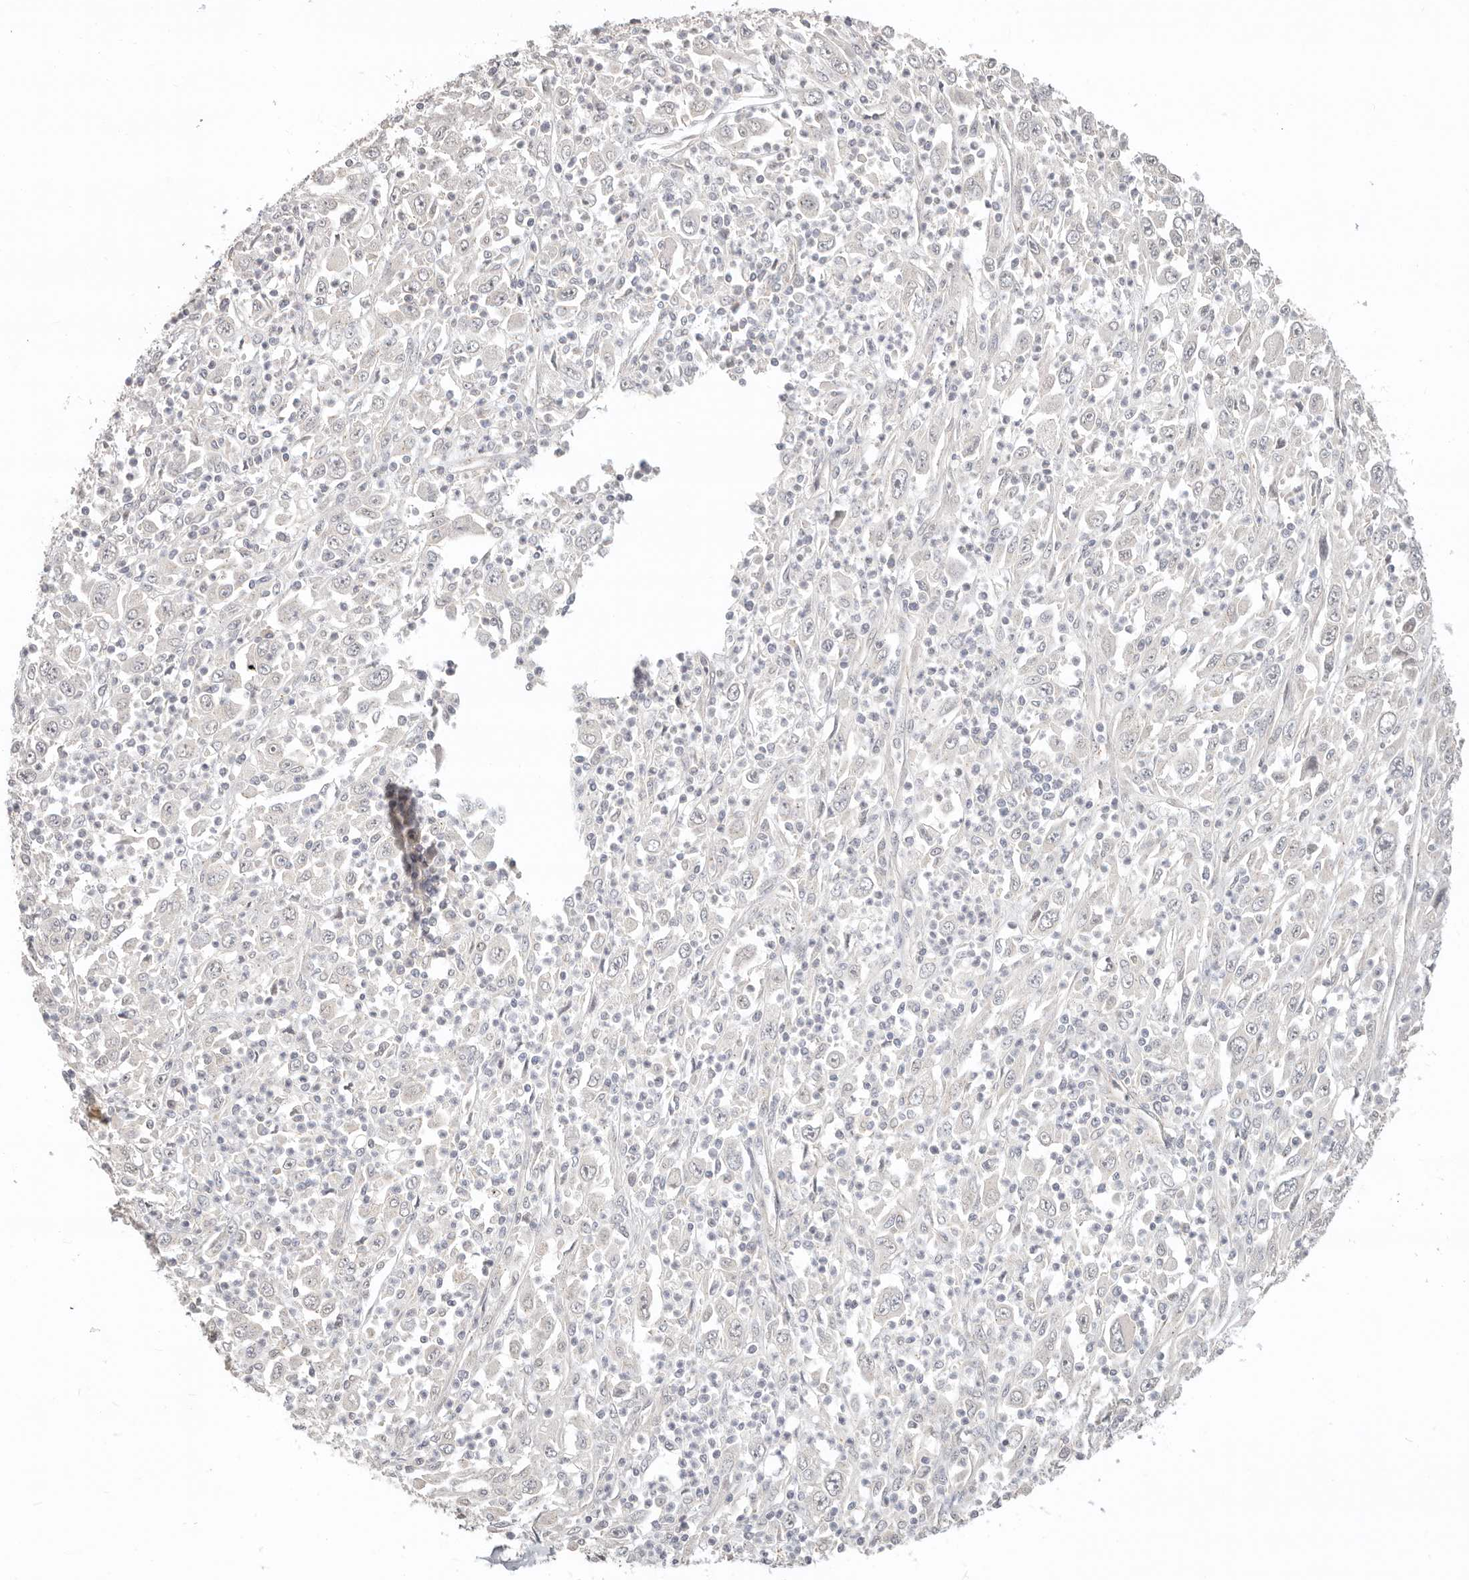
{"staining": {"intensity": "negative", "quantity": "none", "location": "none"}, "tissue": "melanoma", "cell_type": "Tumor cells", "image_type": "cancer", "snomed": [{"axis": "morphology", "description": "Malignant melanoma, Metastatic site"}, {"axis": "topography", "description": "Skin"}], "caption": "Tumor cells are negative for protein expression in human melanoma.", "gene": "ZRANB1", "patient": {"sex": "female", "age": 56}}